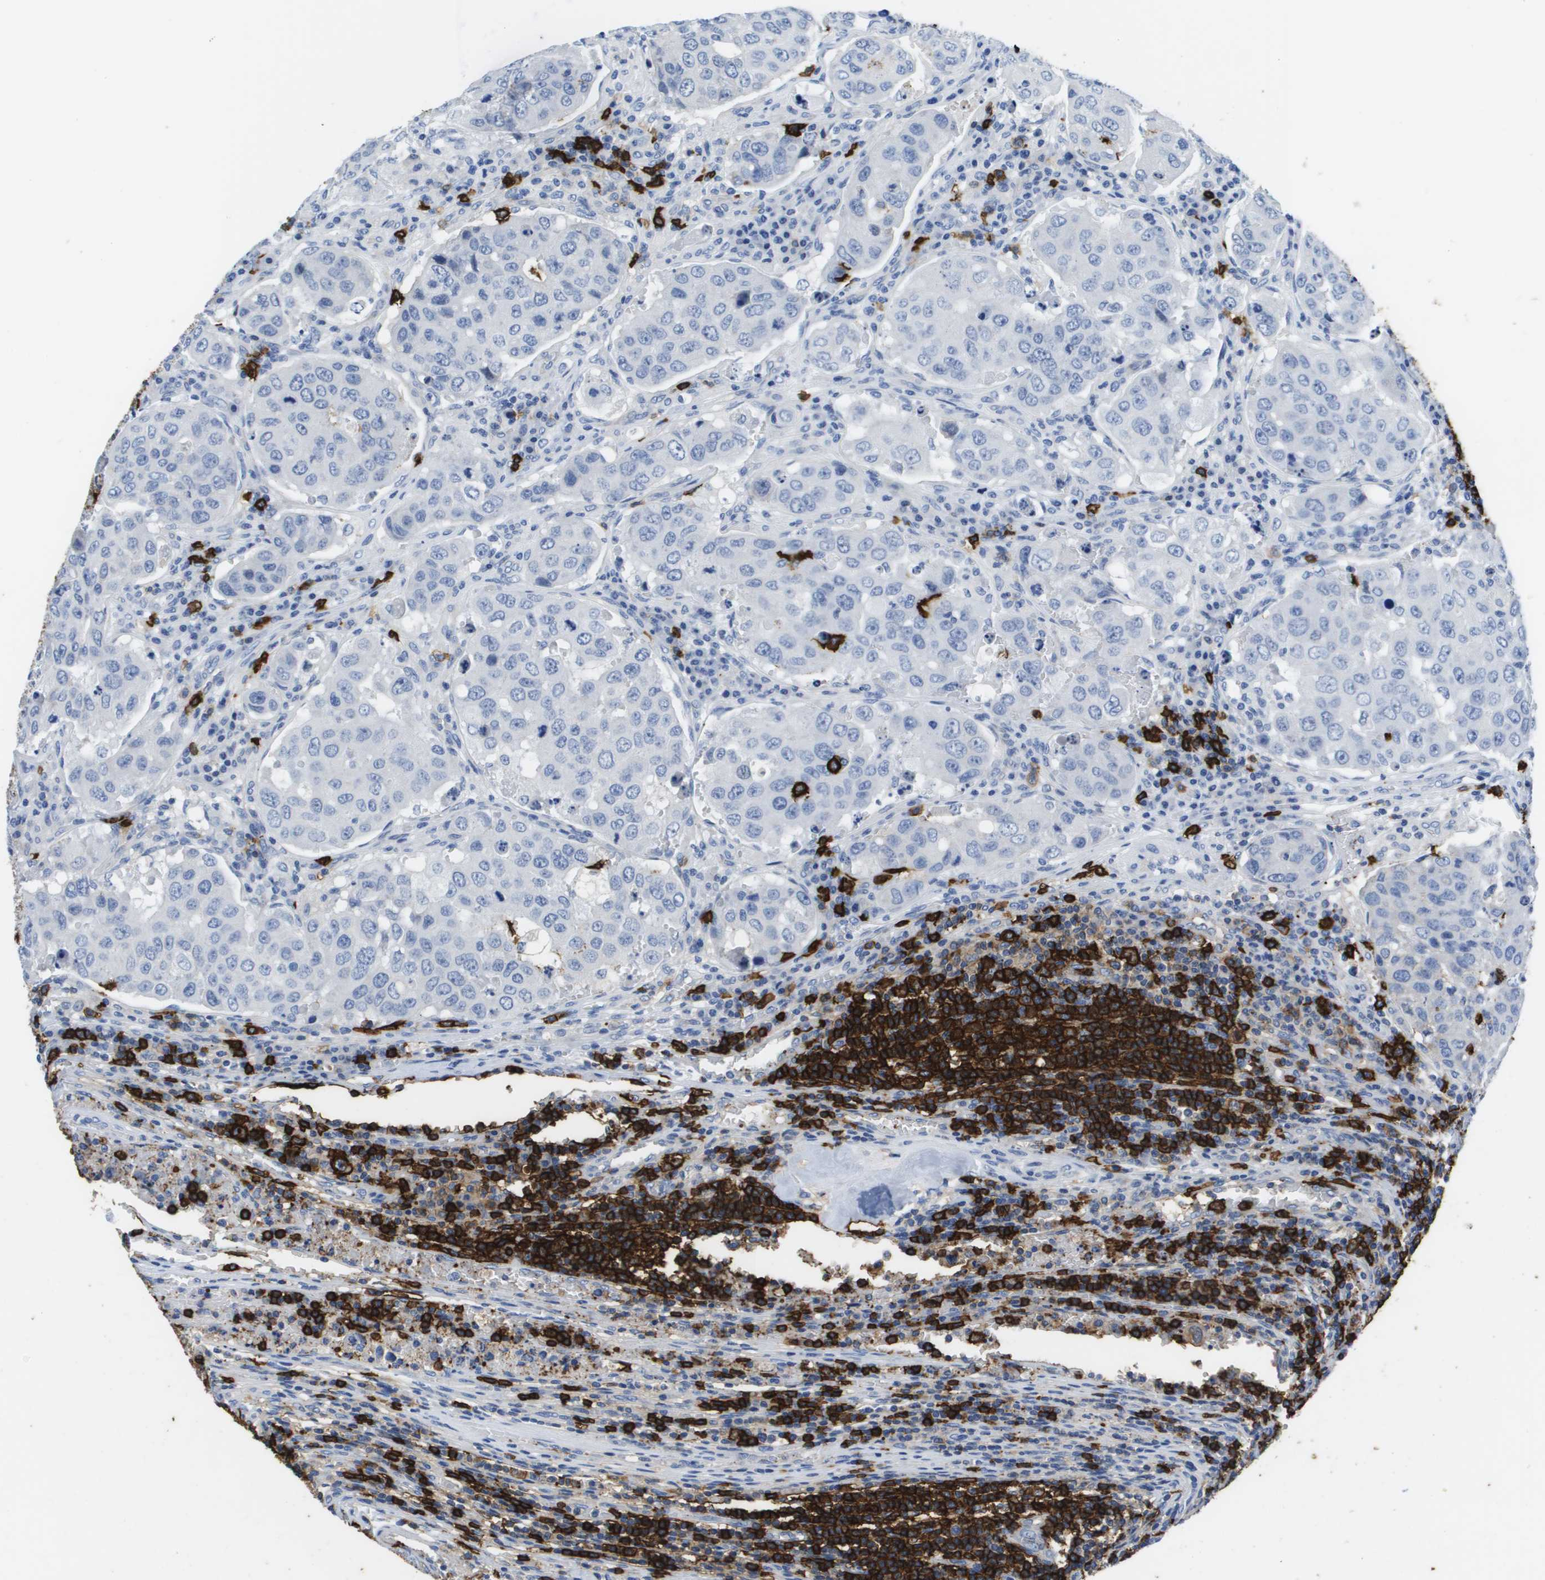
{"staining": {"intensity": "negative", "quantity": "none", "location": "none"}, "tissue": "urothelial cancer", "cell_type": "Tumor cells", "image_type": "cancer", "snomed": [{"axis": "morphology", "description": "Urothelial carcinoma, High grade"}, {"axis": "topography", "description": "Lymph node"}, {"axis": "topography", "description": "Urinary bladder"}], "caption": "Immunohistochemistry of human urothelial cancer exhibits no staining in tumor cells.", "gene": "MS4A1", "patient": {"sex": "male", "age": 51}}